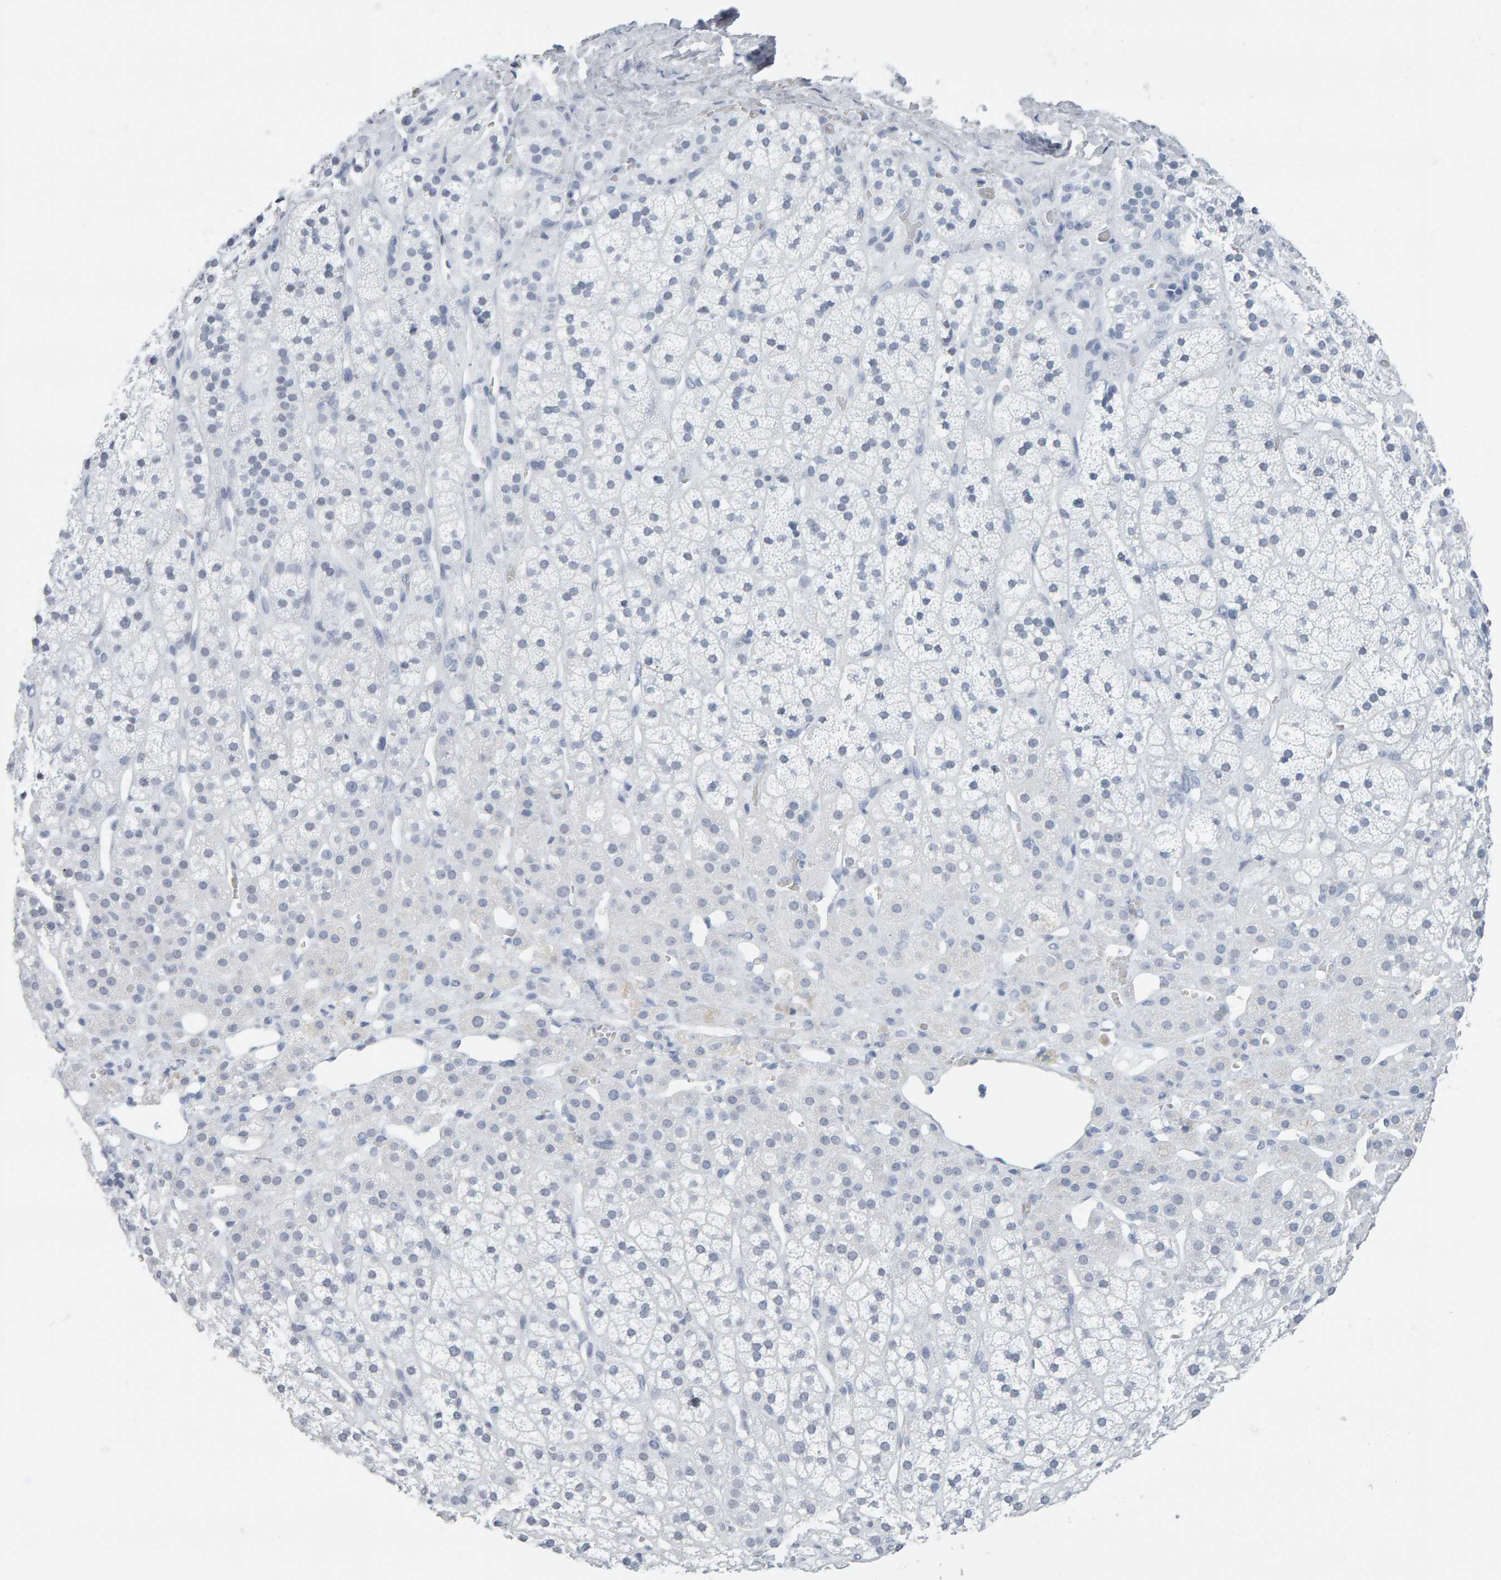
{"staining": {"intensity": "negative", "quantity": "none", "location": "none"}, "tissue": "adrenal gland", "cell_type": "Glandular cells", "image_type": "normal", "snomed": [{"axis": "morphology", "description": "Normal tissue, NOS"}, {"axis": "topography", "description": "Adrenal gland"}], "caption": "The micrograph exhibits no staining of glandular cells in normal adrenal gland. The staining is performed using DAB brown chromogen with nuclei counter-stained in using hematoxylin.", "gene": "SPACA3", "patient": {"sex": "male", "age": 56}}